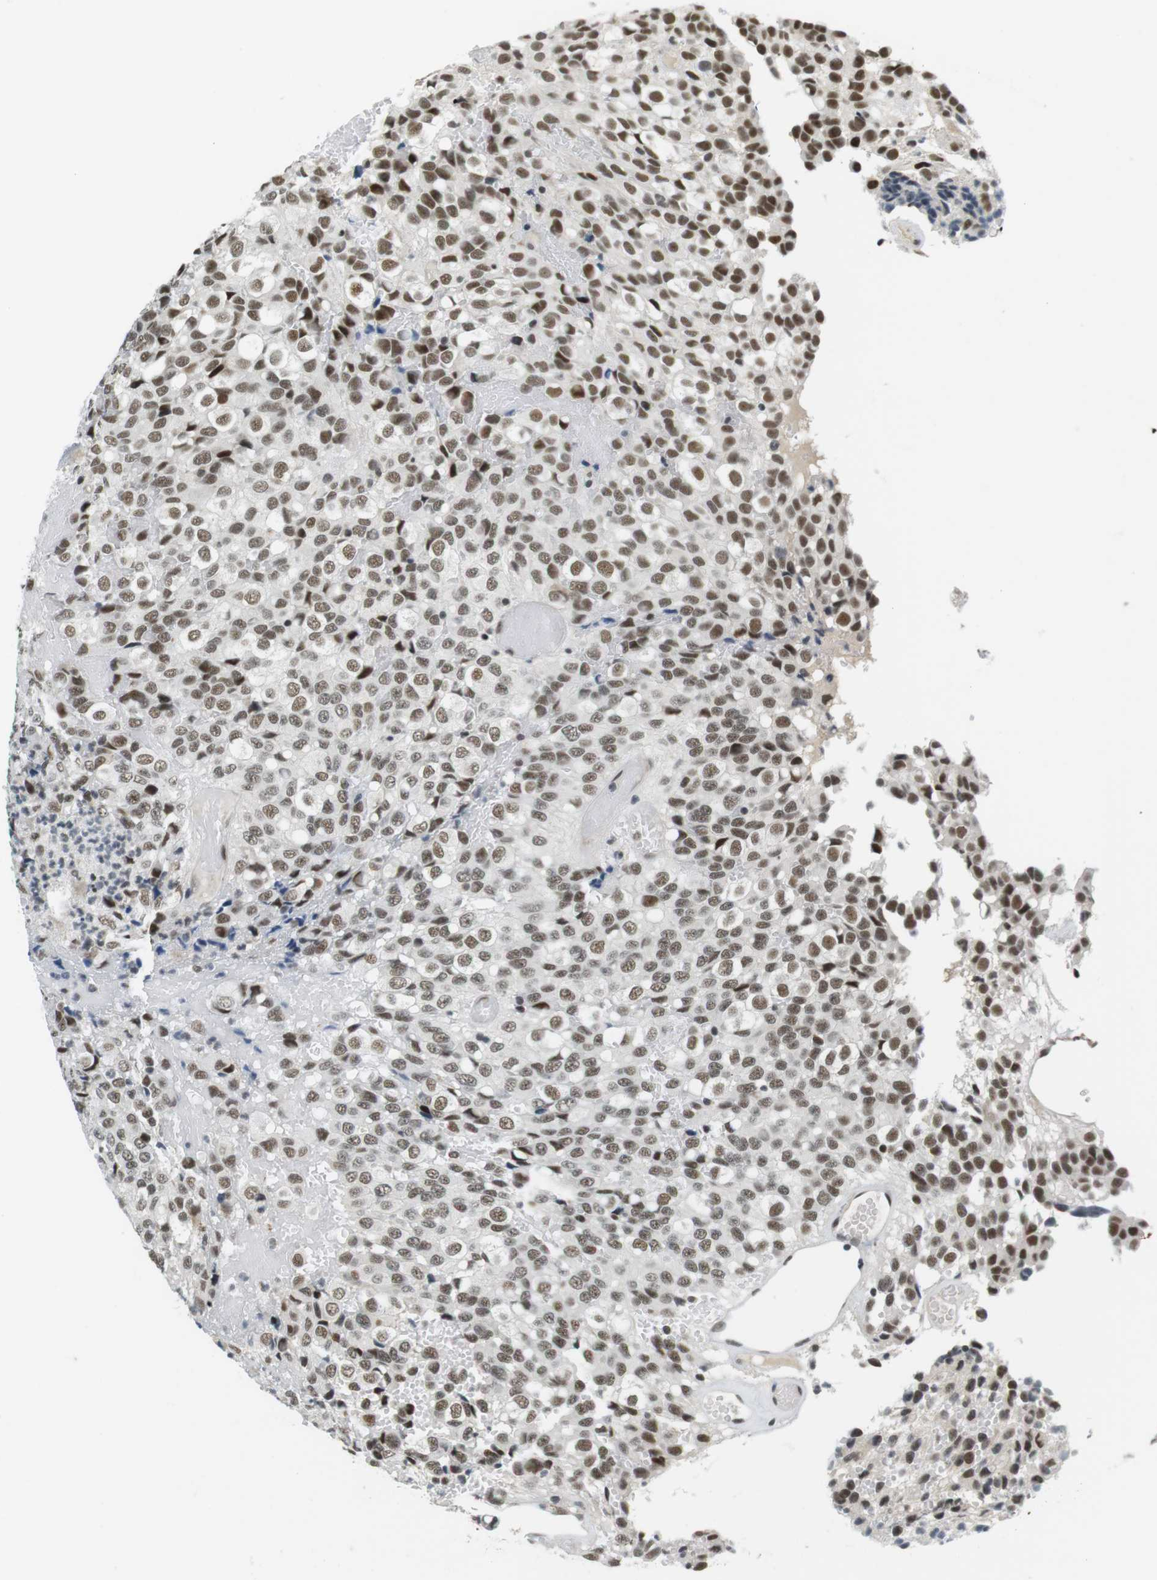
{"staining": {"intensity": "moderate", "quantity": ">75%", "location": "nuclear"}, "tissue": "glioma", "cell_type": "Tumor cells", "image_type": "cancer", "snomed": [{"axis": "morphology", "description": "Glioma, malignant, High grade"}, {"axis": "topography", "description": "Brain"}], "caption": "Brown immunohistochemical staining in high-grade glioma (malignant) reveals moderate nuclear expression in about >75% of tumor cells.", "gene": "RNF38", "patient": {"sex": "male", "age": 32}}